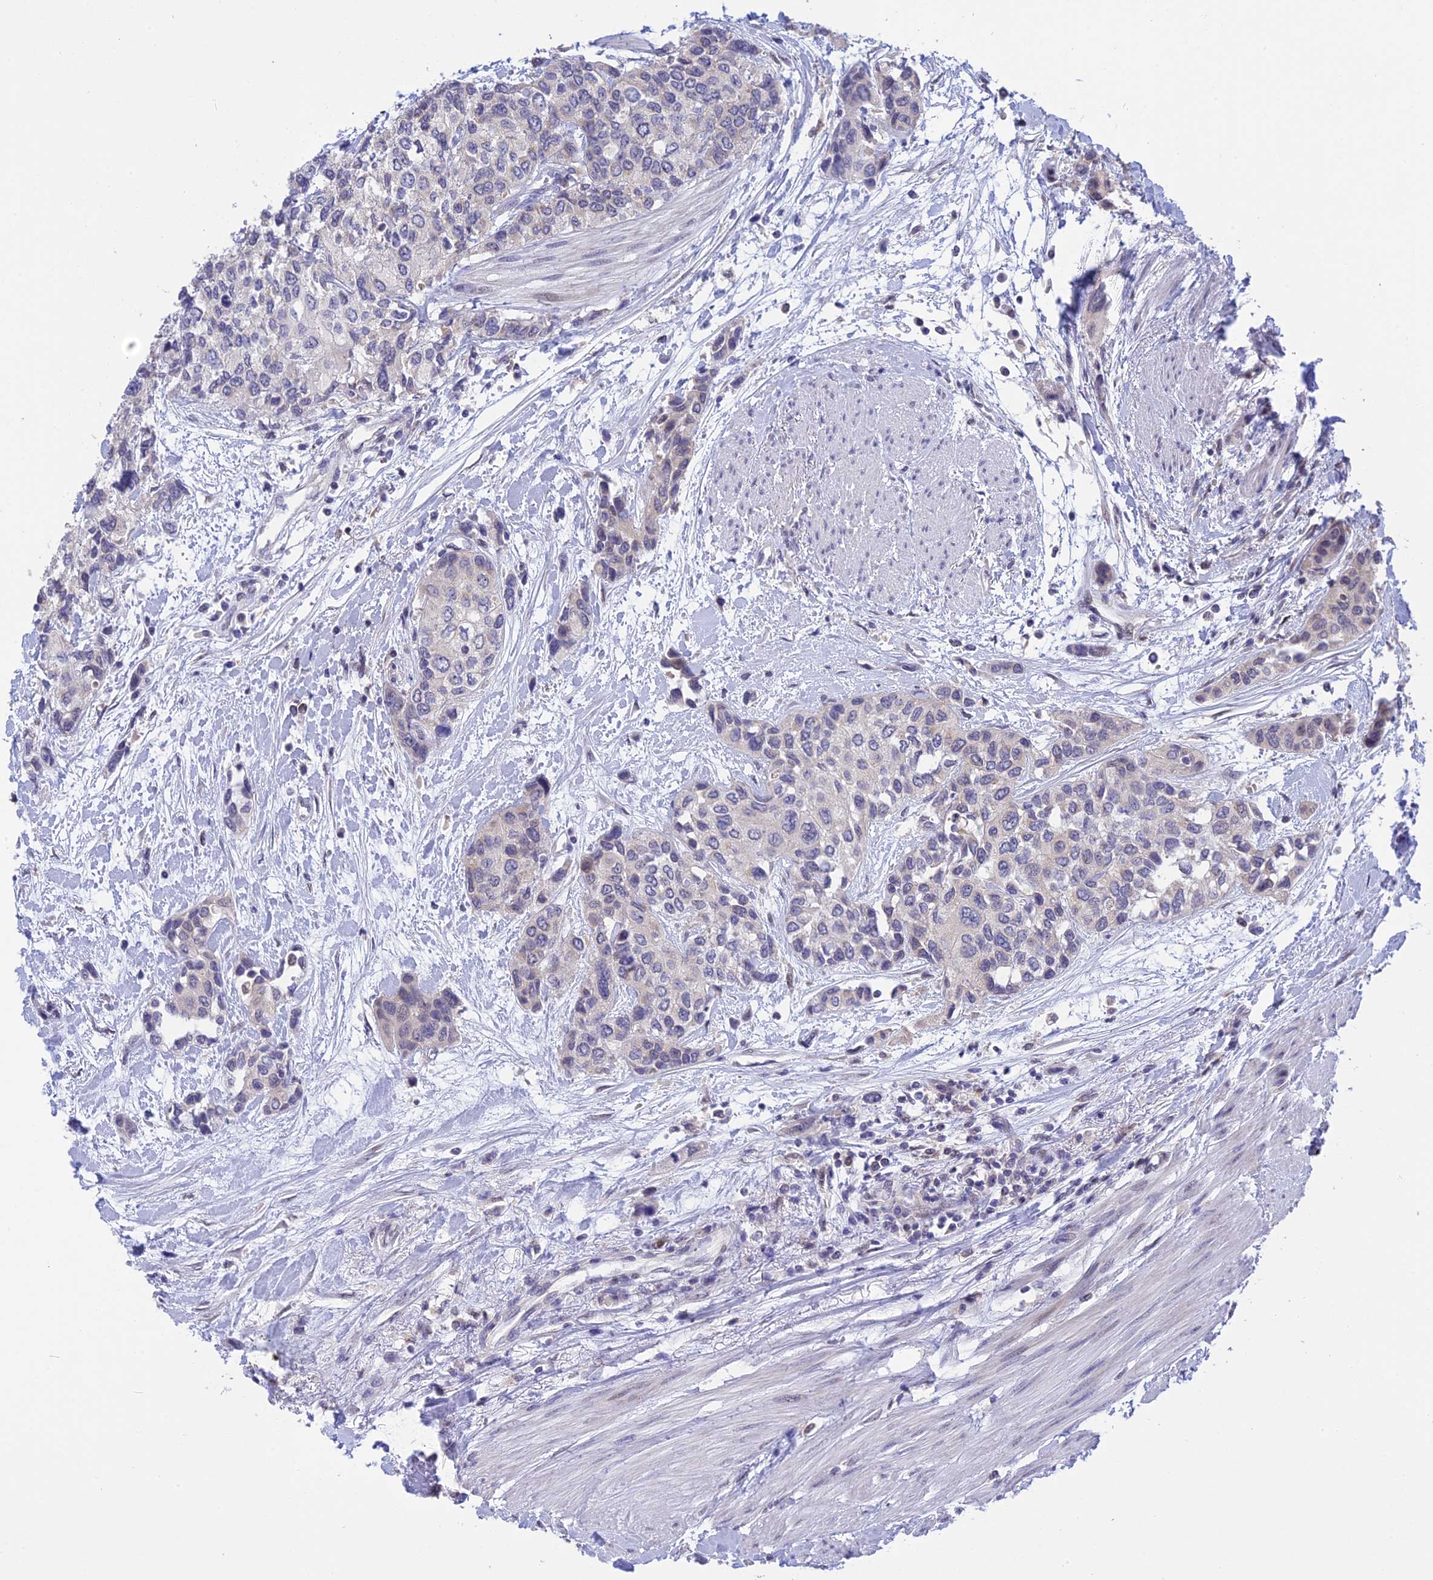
{"staining": {"intensity": "negative", "quantity": "none", "location": "none"}, "tissue": "urothelial cancer", "cell_type": "Tumor cells", "image_type": "cancer", "snomed": [{"axis": "morphology", "description": "Normal tissue, NOS"}, {"axis": "morphology", "description": "Urothelial carcinoma, High grade"}, {"axis": "topography", "description": "Vascular tissue"}, {"axis": "topography", "description": "Urinary bladder"}], "caption": "Tumor cells are negative for brown protein staining in urothelial cancer. (IHC, brightfield microscopy, high magnification).", "gene": "KCTD14", "patient": {"sex": "female", "age": 56}}